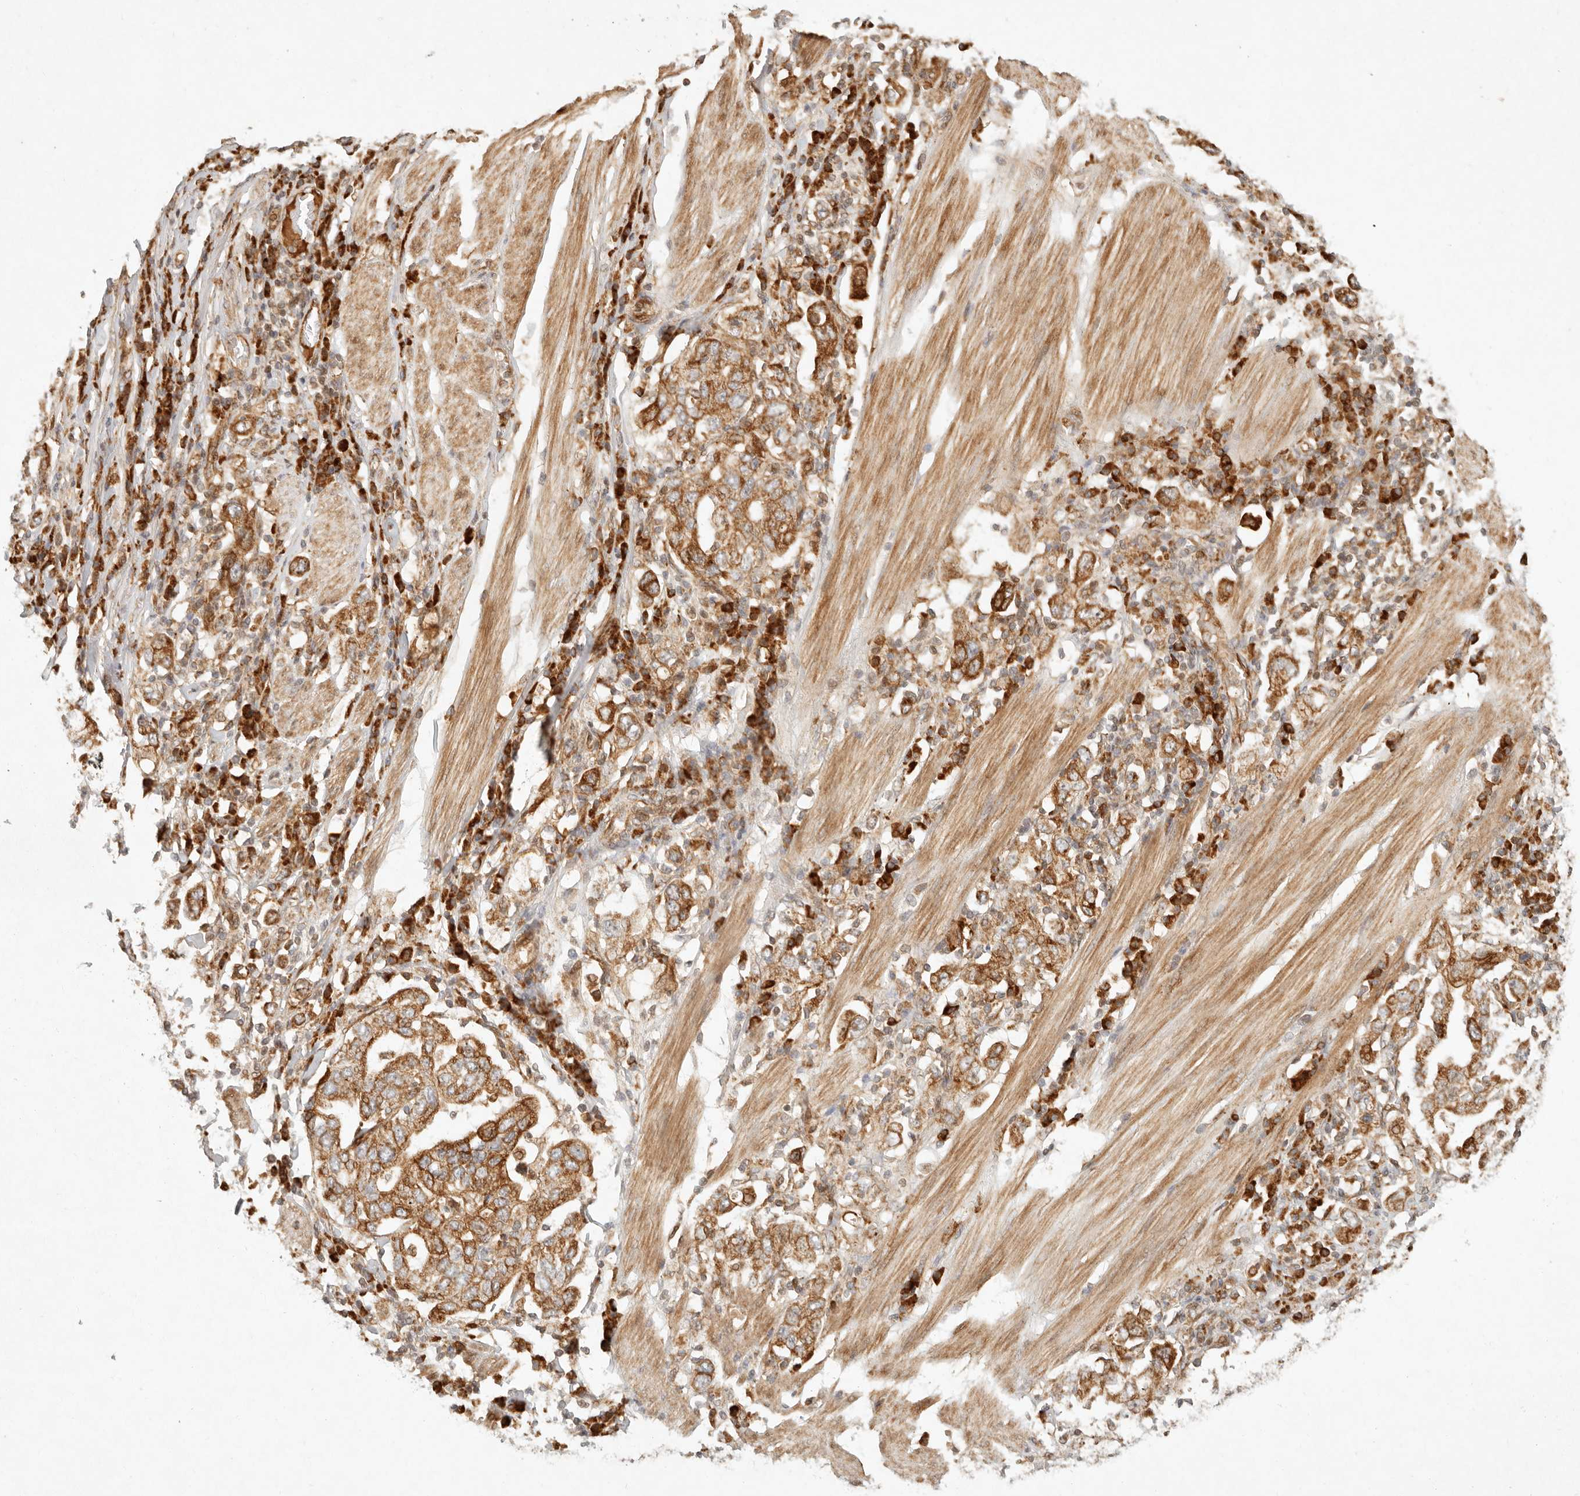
{"staining": {"intensity": "moderate", "quantity": ">75%", "location": "cytoplasmic/membranous"}, "tissue": "stomach cancer", "cell_type": "Tumor cells", "image_type": "cancer", "snomed": [{"axis": "morphology", "description": "Adenocarcinoma, NOS"}, {"axis": "topography", "description": "Stomach, upper"}], "caption": "IHC micrograph of human stomach cancer stained for a protein (brown), which demonstrates medium levels of moderate cytoplasmic/membranous staining in approximately >75% of tumor cells.", "gene": "KLHL38", "patient": {"sex": "male", "age": 62}}